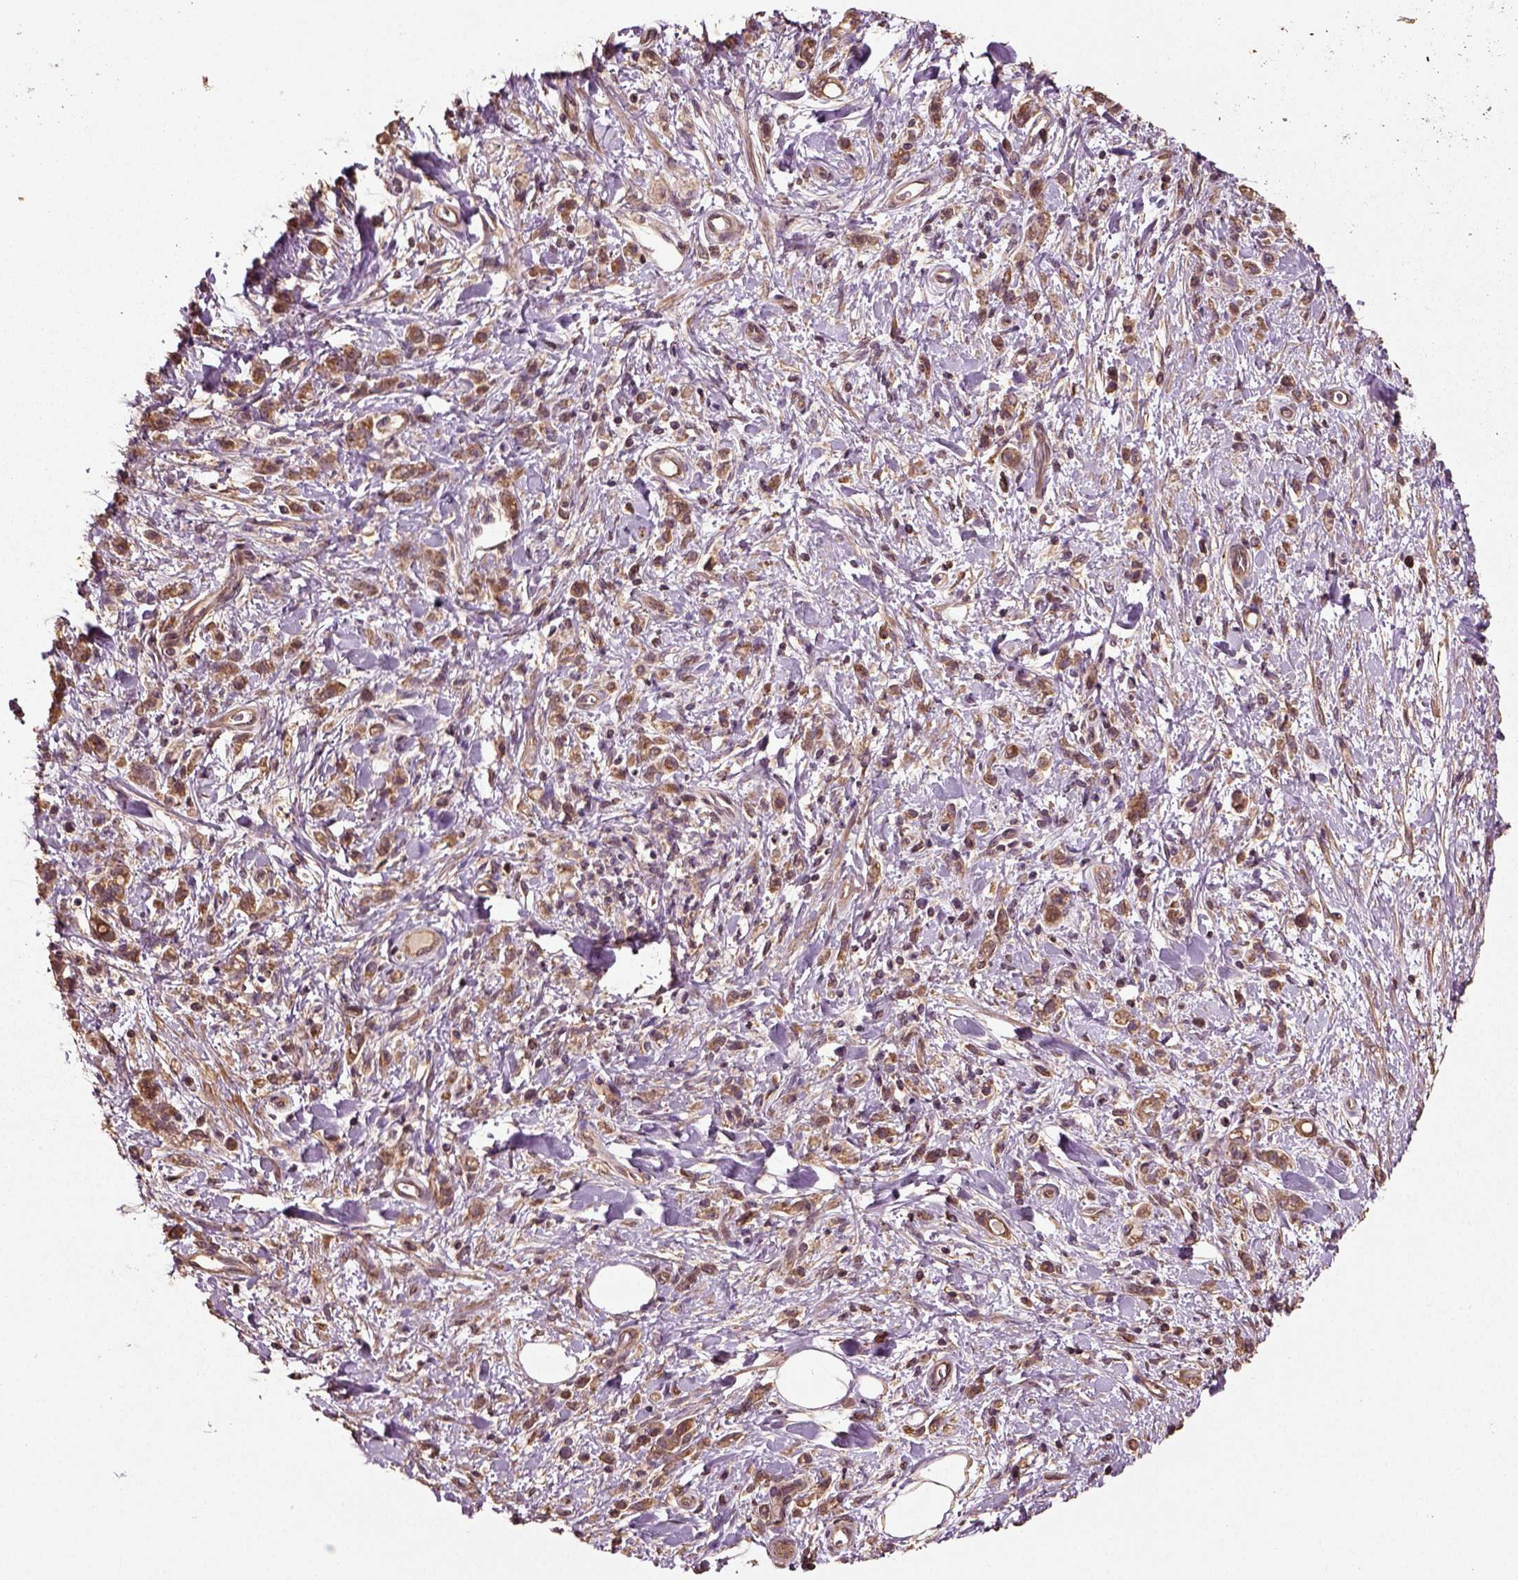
{"staining": {"intensity": "moderate", "quantity": ">75%", "location": "cytoplasmic/membranous"}, "tissue": "stomach cancer", "cell_type": "Tumor cells", "image_type": "cancer", "snomed": [{"axis": "morphology", "description": "Adenocarcinoma, NOS"}, {"axis": "topography", "description": "Stomach"}], "caption": "Protein staining by IHC displays moderate cytoplasmic/membranous positivity in approximately >75% of tumor cells in stomach cancer (adenocarcinoma).", "gene": "ERV3-1", "patient": {"sex": "male", "age": 77}}